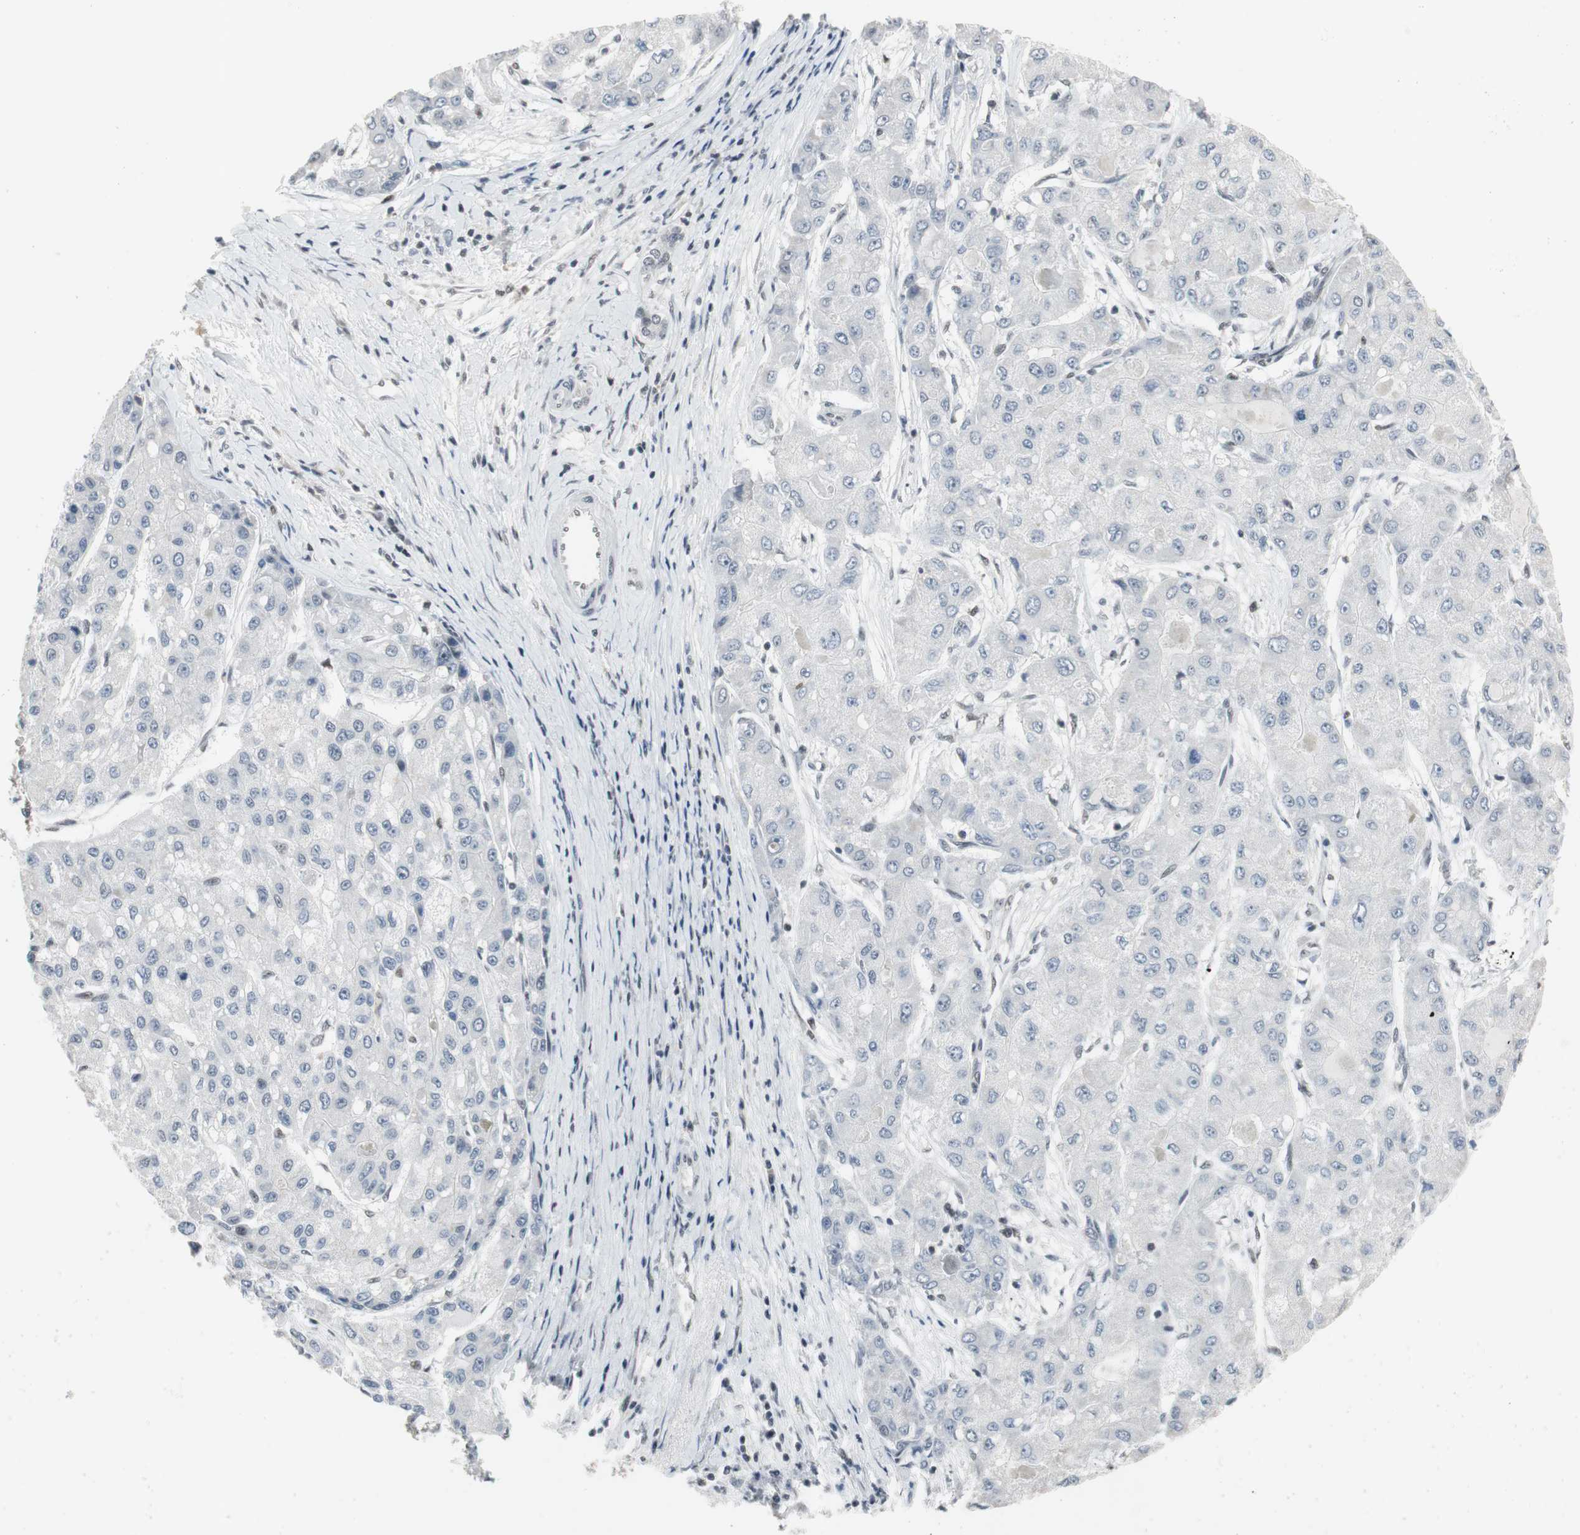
{"staining": {"intensity": "negative", "quantity": "none", "location": "none"}, "tissue": "liver cancer", "cell_type": "Tumor cells", "image_type": "cancer", "snomed": [{"axis": "morphology", "description": "Carcinoma, Hepatocellular, NOS"}, {"axis": "topography", "description": "Liver"}], "caption": "IHC image of neoplastic tissue: liver cancer stained with DAB (3,3'-diaminobenzidine) exhibits no significant protein expression in tumor cells.", "gene": "RTF1", "patient": {"sex": "male", "age": 80}}